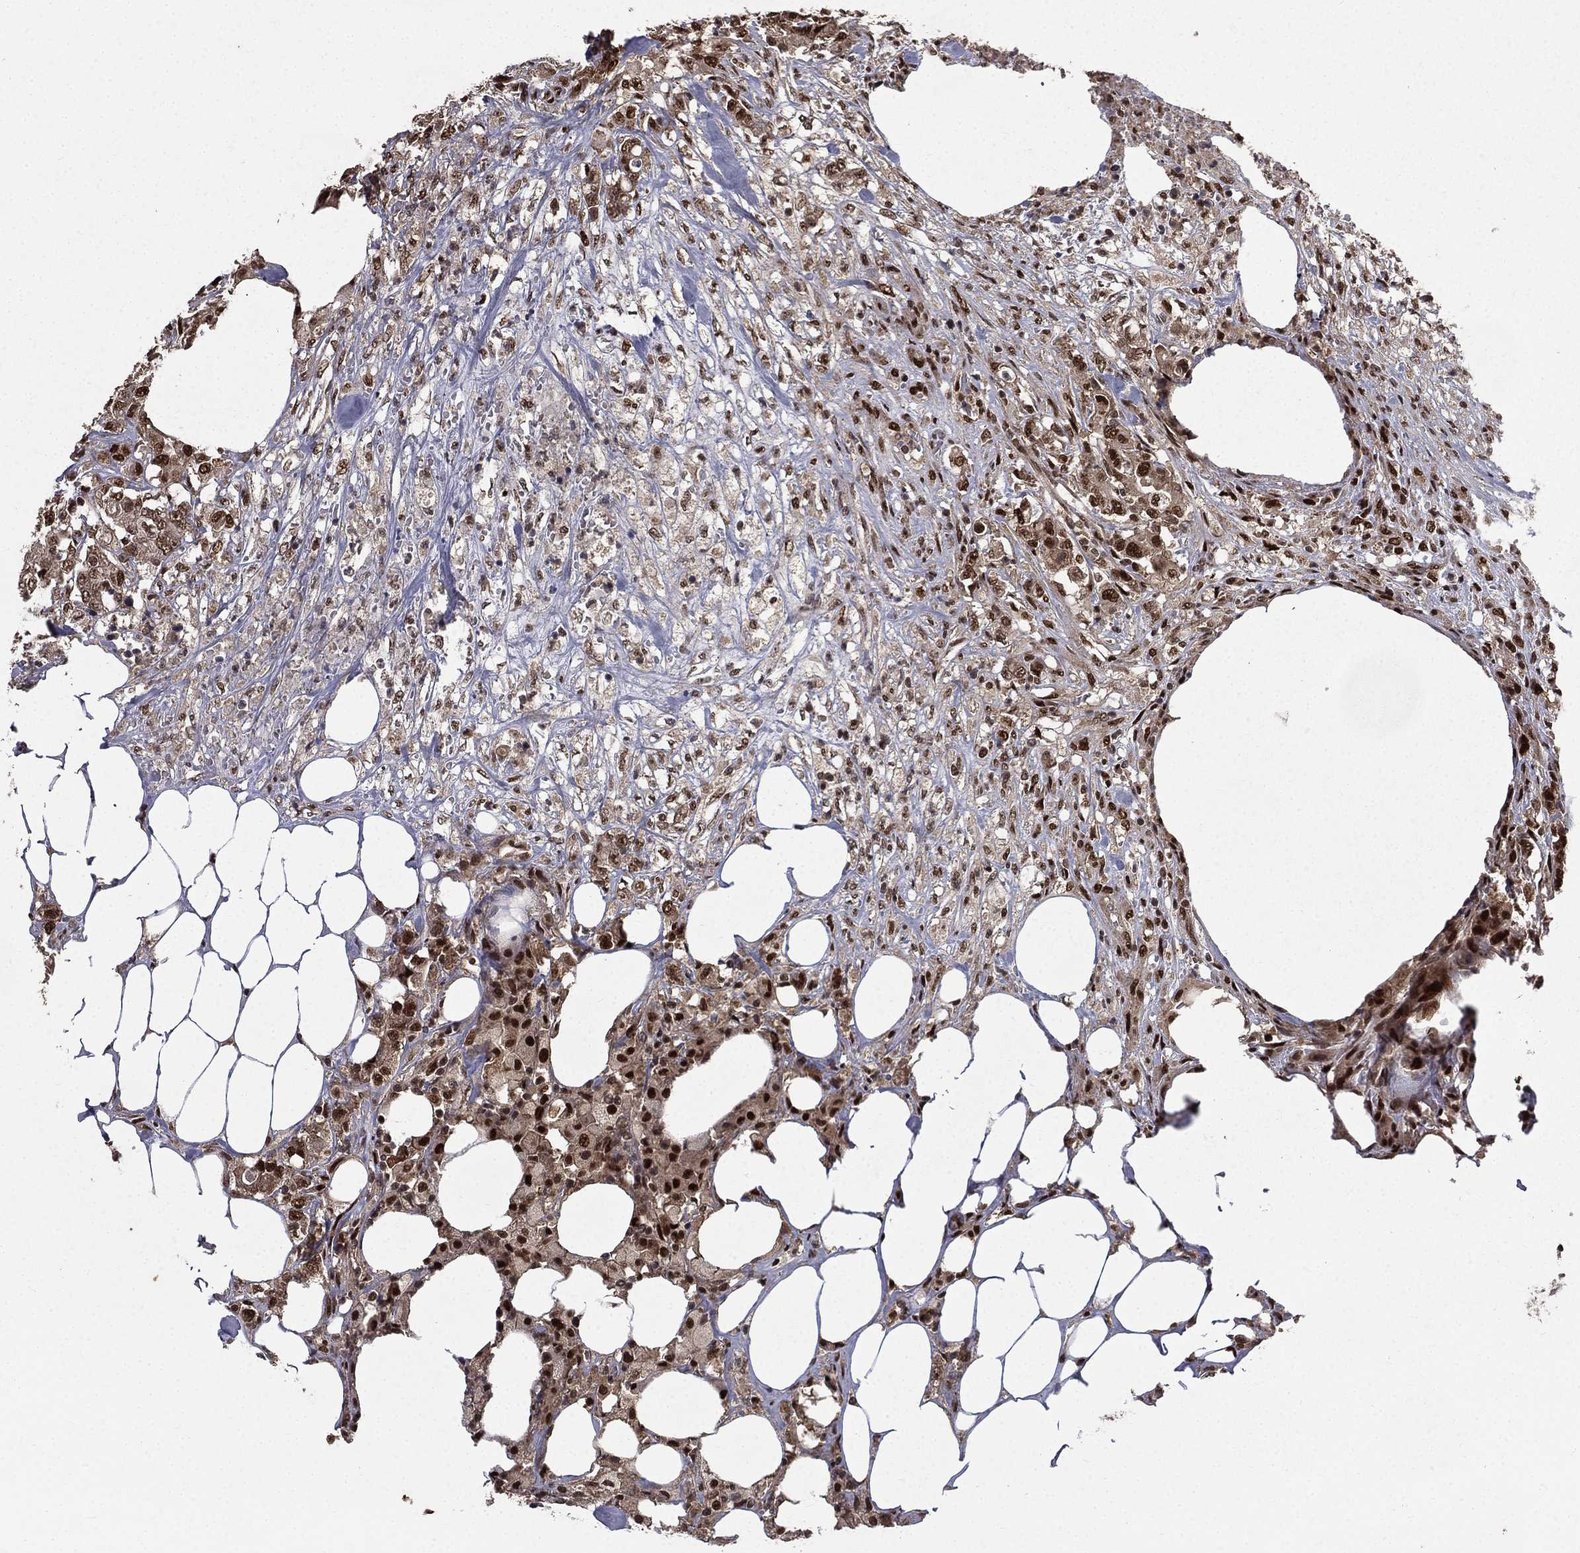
{"staining": {"intensity": "moderate", "quantity": "25%-75%", "location": "cytoplasmic/membranous,nuclear"}, "tissue": "colorectal cancer", "cell_type": "Tumor cells", "image_type": "cancer", "snomed": [{"axis": "morphology", "description": "Adenocarcinoma, NOS"}, {"axis": "topography", "description": "Colon"}], "caption": "There is medium levels of moderate cytoplasmic/membranous and nuclear positivity in tumor cells of colorectal cancer, as demonstrated by immunohistochemical staining (brown color).", "gene": "JMJD6", "patient": {"sex": "female", "age": 48}}